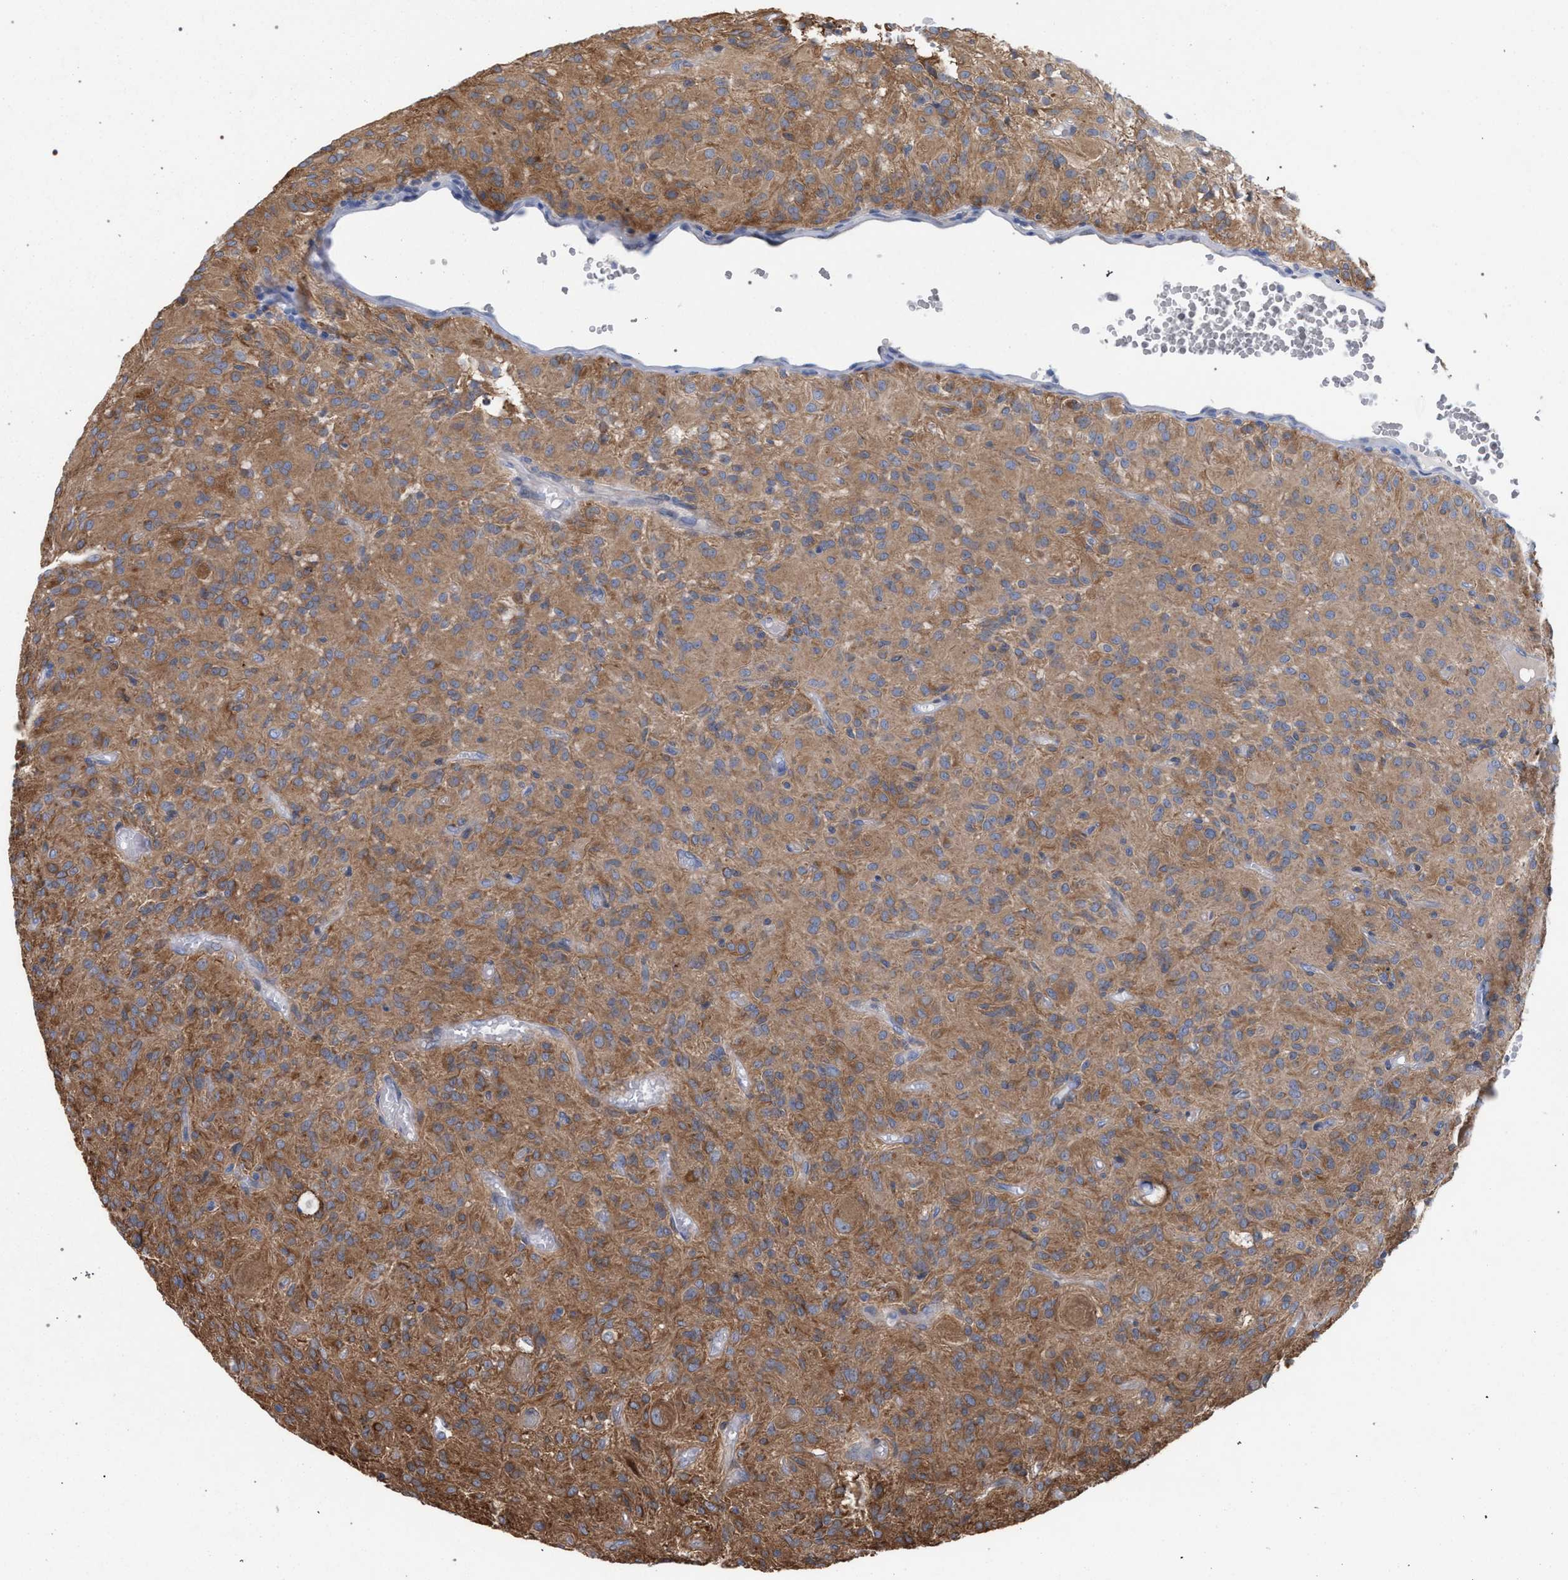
{"staining": {"intensity": "moderate", "quantity": ">75%", "location": "cytoplasmic/membranous"}, "tissue": "glioma", "cell_type": "Tumor cells", "image_type": "cancer", "snomed": [{"axis": "morphology", "description": "Glioma, malignant, High grade"}, {"axis": "topography", "description": "Brain"}], "caption": "Glioma was stained to show a protein in brown. There is medium levels of moderate cytoplasmic/membranous expression in about >75% of tumor cells.", "gene": "FHOD3", "patient": {"sex": "female", "age": 59}}